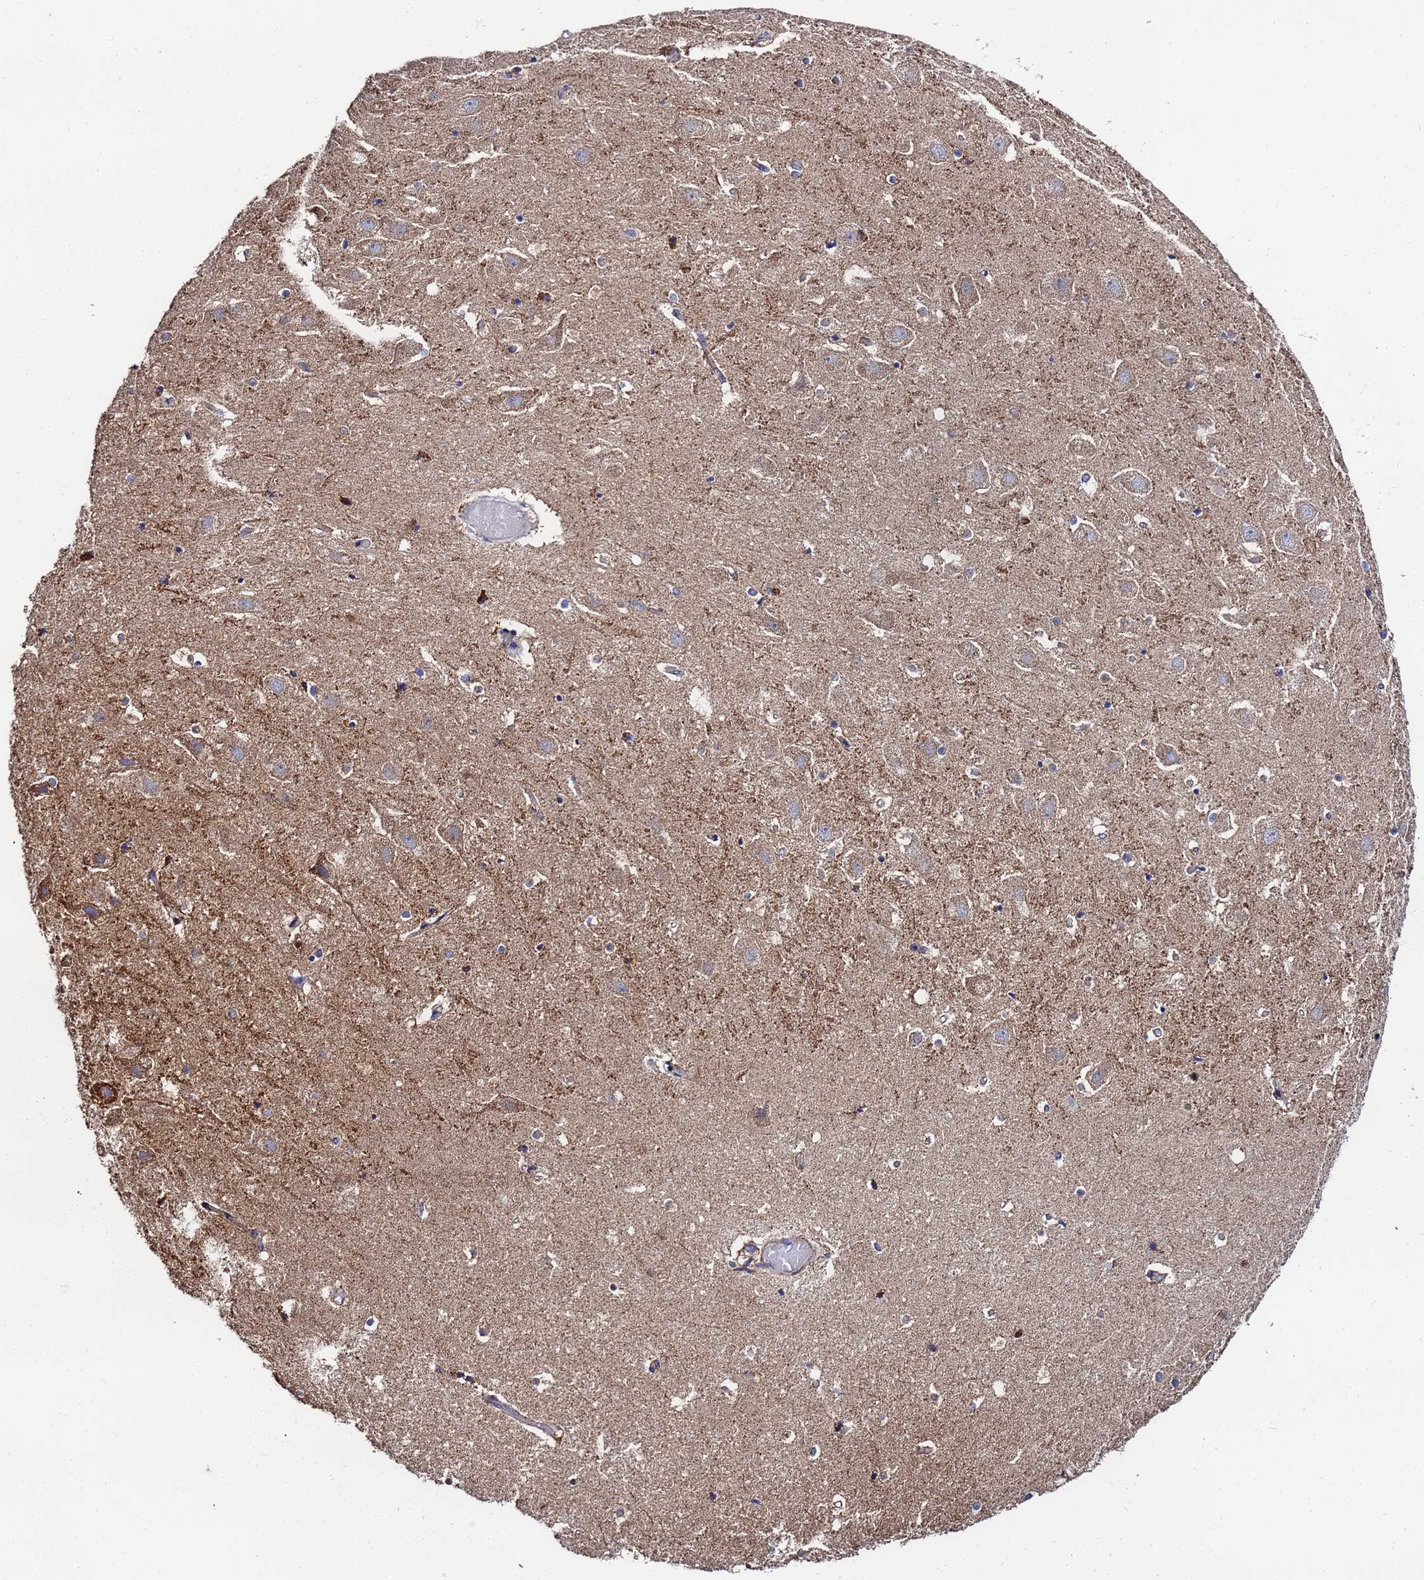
{"staining": {"intensity": "weak", "quantity": "25%-75%", "location": "cytoplasmic/membranous"}, "tissue": "hippocampus", "cell_type": "Glial cells", "image_type": "normal", "snomed": [{"axis": "morphology", "description": "Normal tissue, NOS"}, {"axis": "topography", "description": "Hippocampus"}], "caption": "Protein expression analysis of normal human hippocampus reveals weak cytoplasmic/membranous staining in about 25%-75% of glial cells.", "gene": "FAHD2A", "patient": {"sex": "female", "age": 52}}